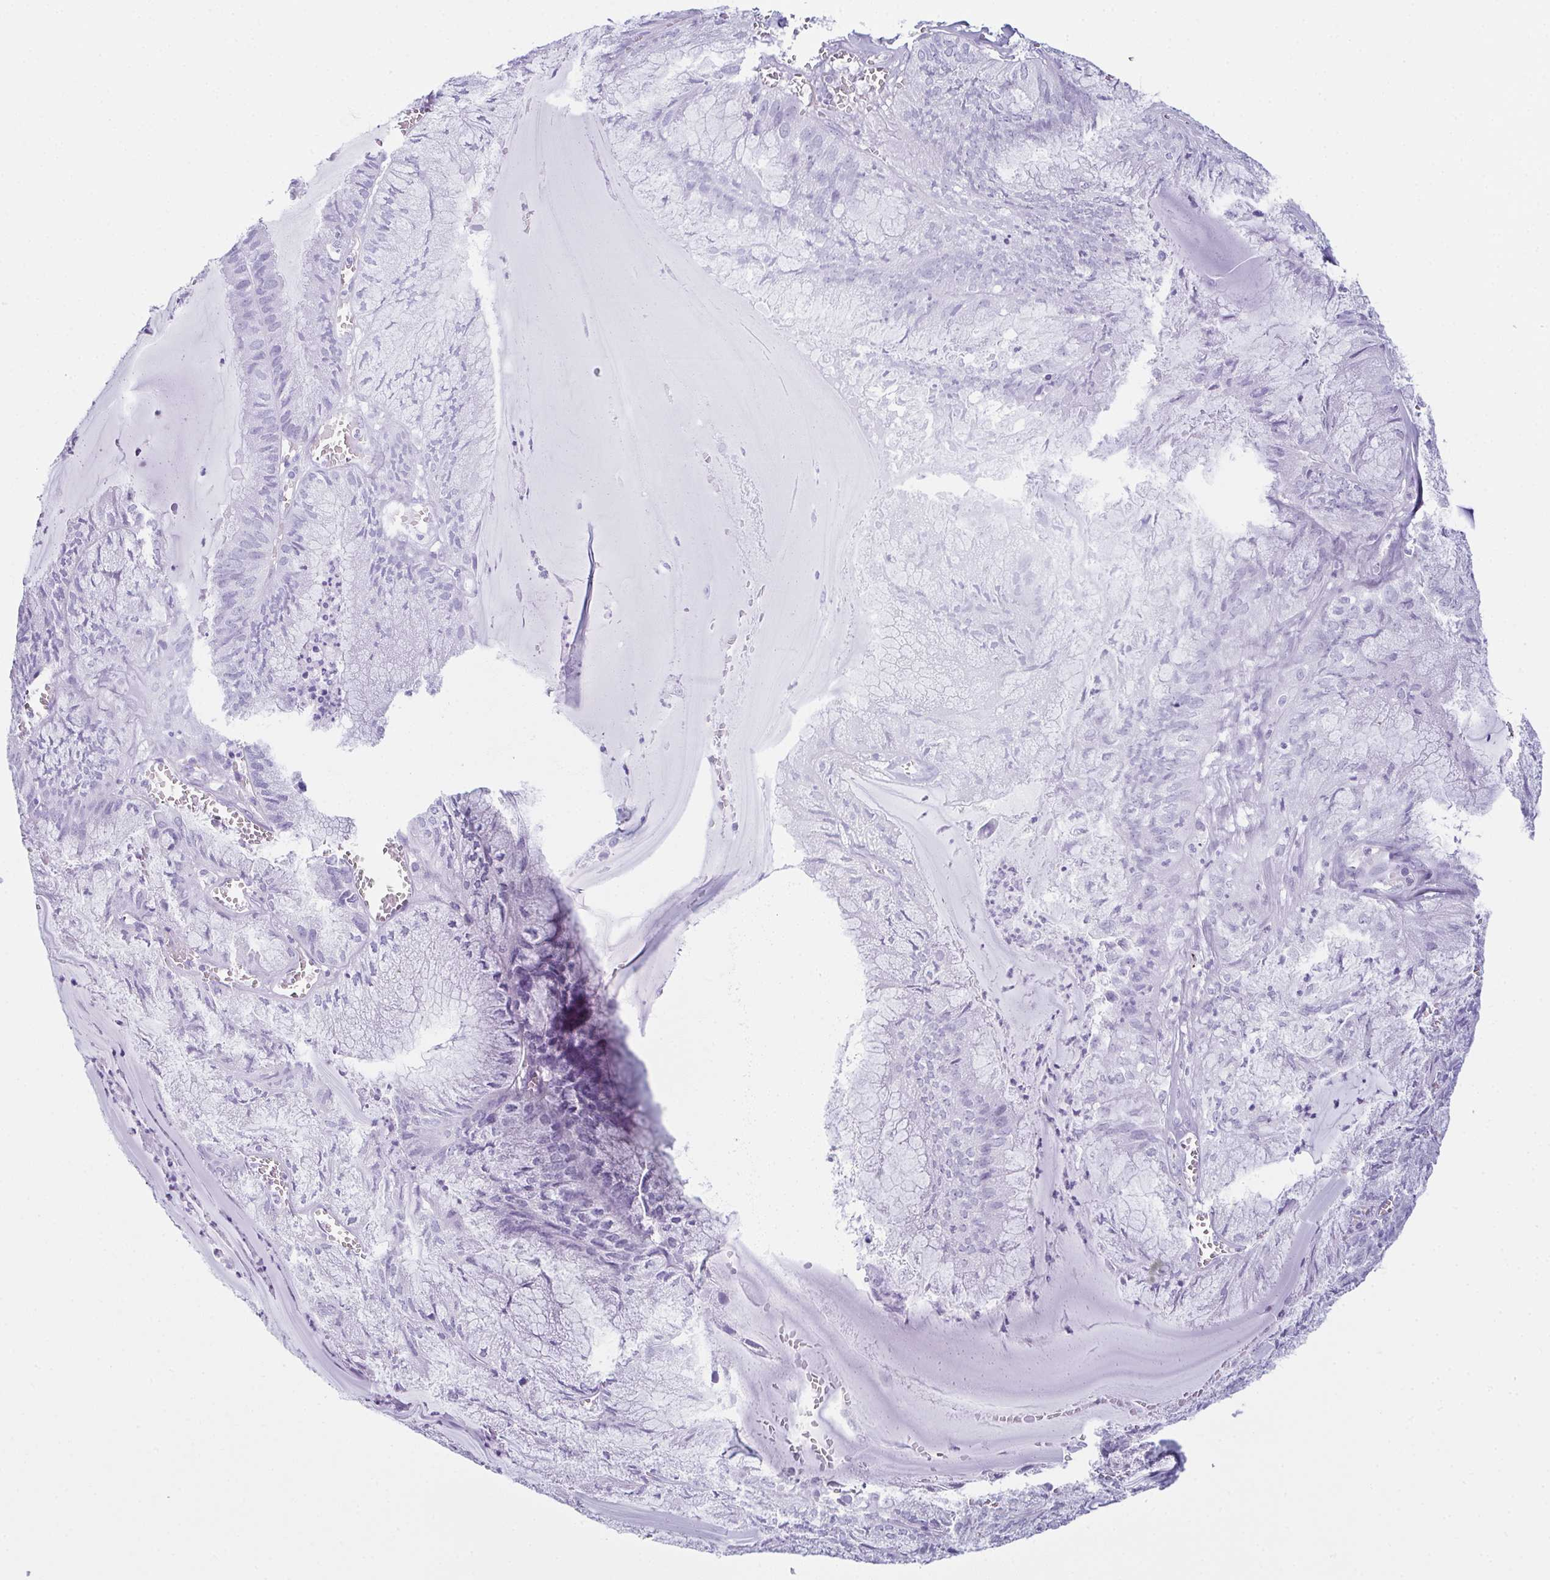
{"staining": {"intensity": "negative", "quantity": "none", "location": "none"}, "tissue": "endometrial cancer", "cell_type": "Tumor cells", "image_type": "cancer", "snomed": [{"axis": "morphology", "description": "Carcinoma, NOS"}, {"axis": "topography", "description": "Endometrium"}], "caption": "Immunohistochemistry of human endometrial cancer shows no expression in tumor cells. The staining was performed using DAB to visualize the protein expression in brown, while the nuclei were stained in blue with hematoxylin (Magnification: 20x).", "gene": "ENKUR", "patient": {"sex": "female", "age": 62}}